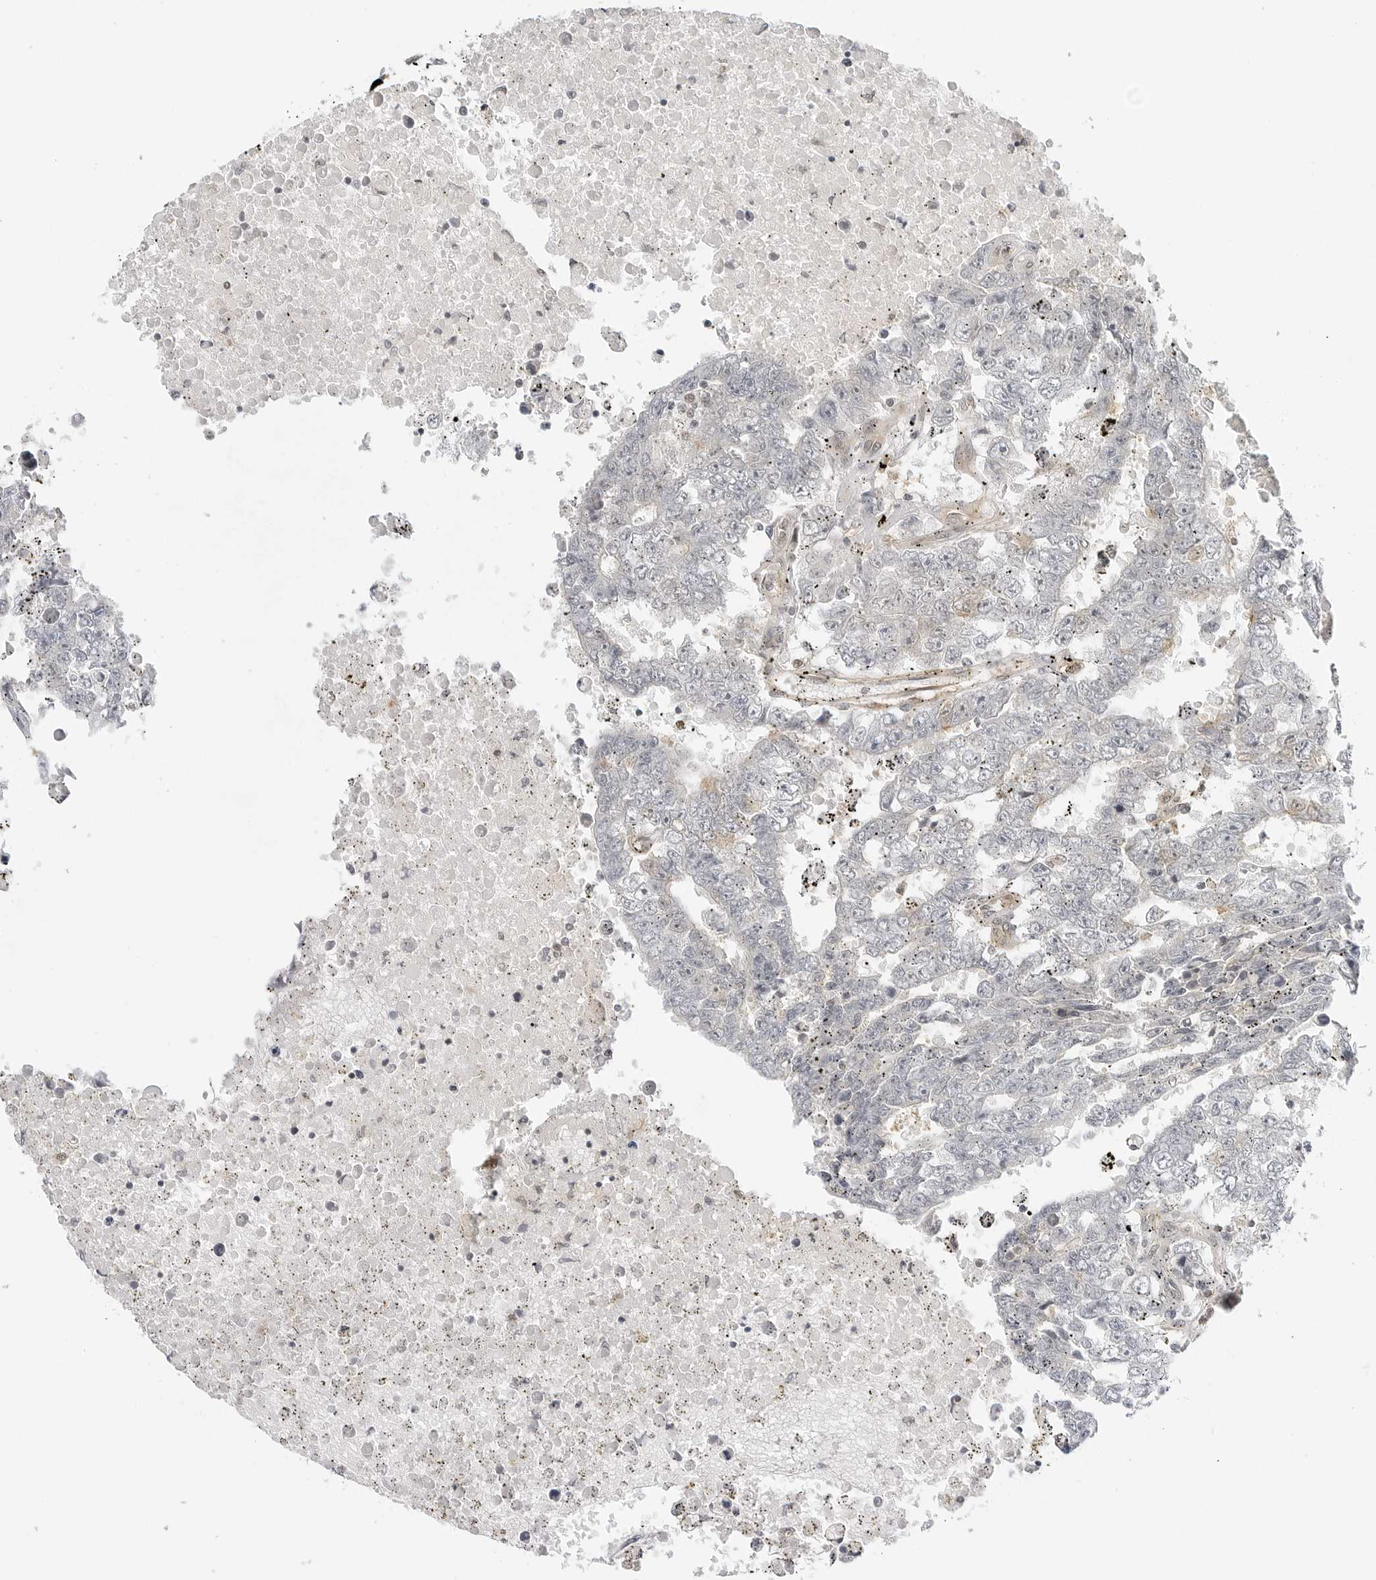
{"staining": {"intensity": "negative", "quantity": "none", "location": "none"}, "tissue": "testis cancer", "cell_type": "Tumor cells", "image_type": "cancer", "snomed": [{"axis": "morphology", "description": "Carcinoma, Embryonal, NOS"}, {"axis": "topography", "description": "Testis"}], "caption": "Immunohistochemistry of testis cancer displays no expression in tumor cells.", "gene": "MAP2K5", "patient": {"sex": "male", "age": 25}}